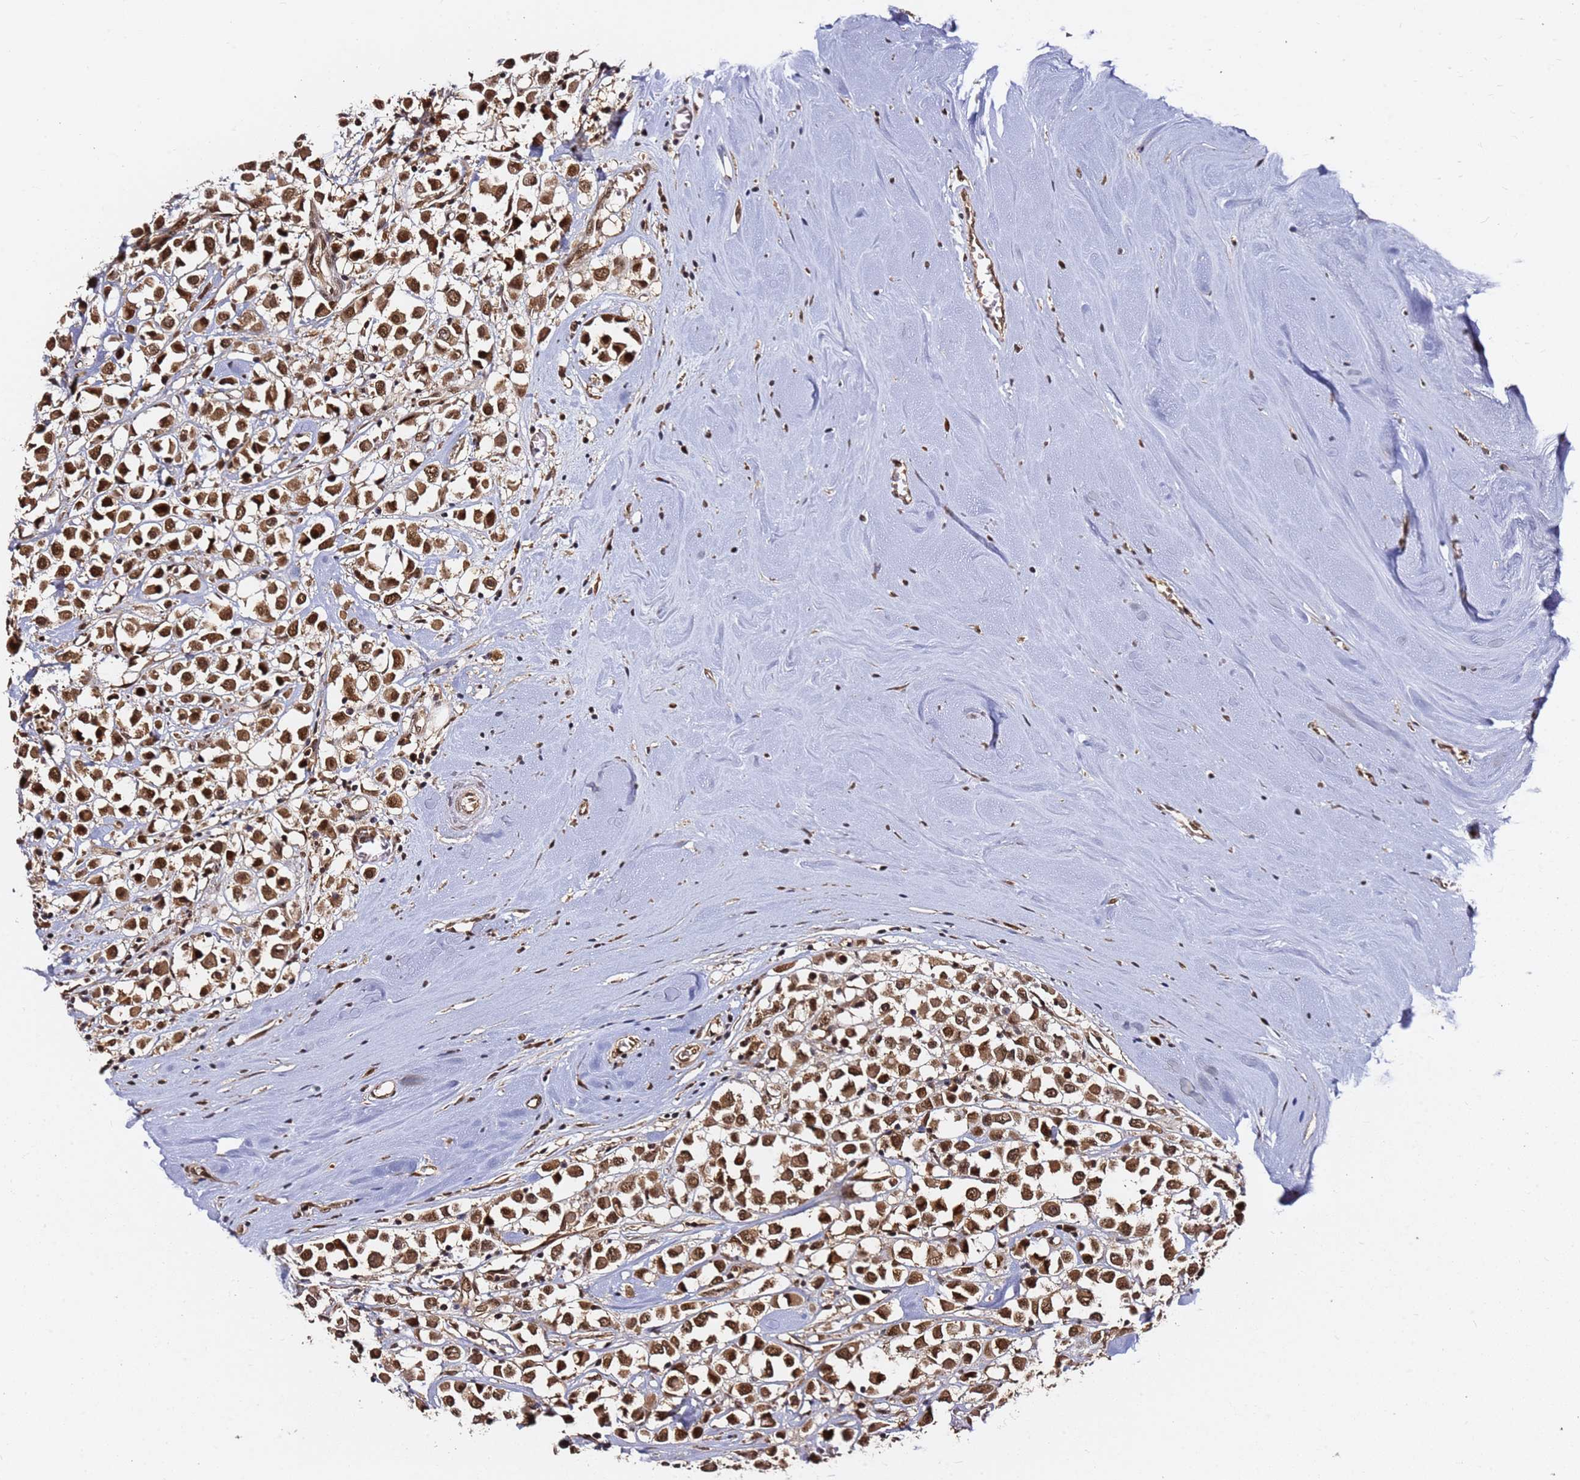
{"staining": {"intensity": "strong", "quantity": ">75%", "location": "cytoplasmic/membranous,nuclear"}, "tissue": "breast cancer", "cell_type": "Tumor cells", "image_type": "cancer", "snomed": [{"axis": "morphology", "description": "Duct carcinoma"}, {"axis": "topography", "description": "Breast"}], "caption": "Brown immunohistochemical staining in human breast cancer (infiltrating ductal carcinoma) exhibits strong cytoplasmic/membranous and nuclear staining in about >75% of tumor cells. (brown staining indicates protein expression, while blue staining denotes nuclei).", "gene": "RGS18", "patient": {"sex": "female", "age": 61}}